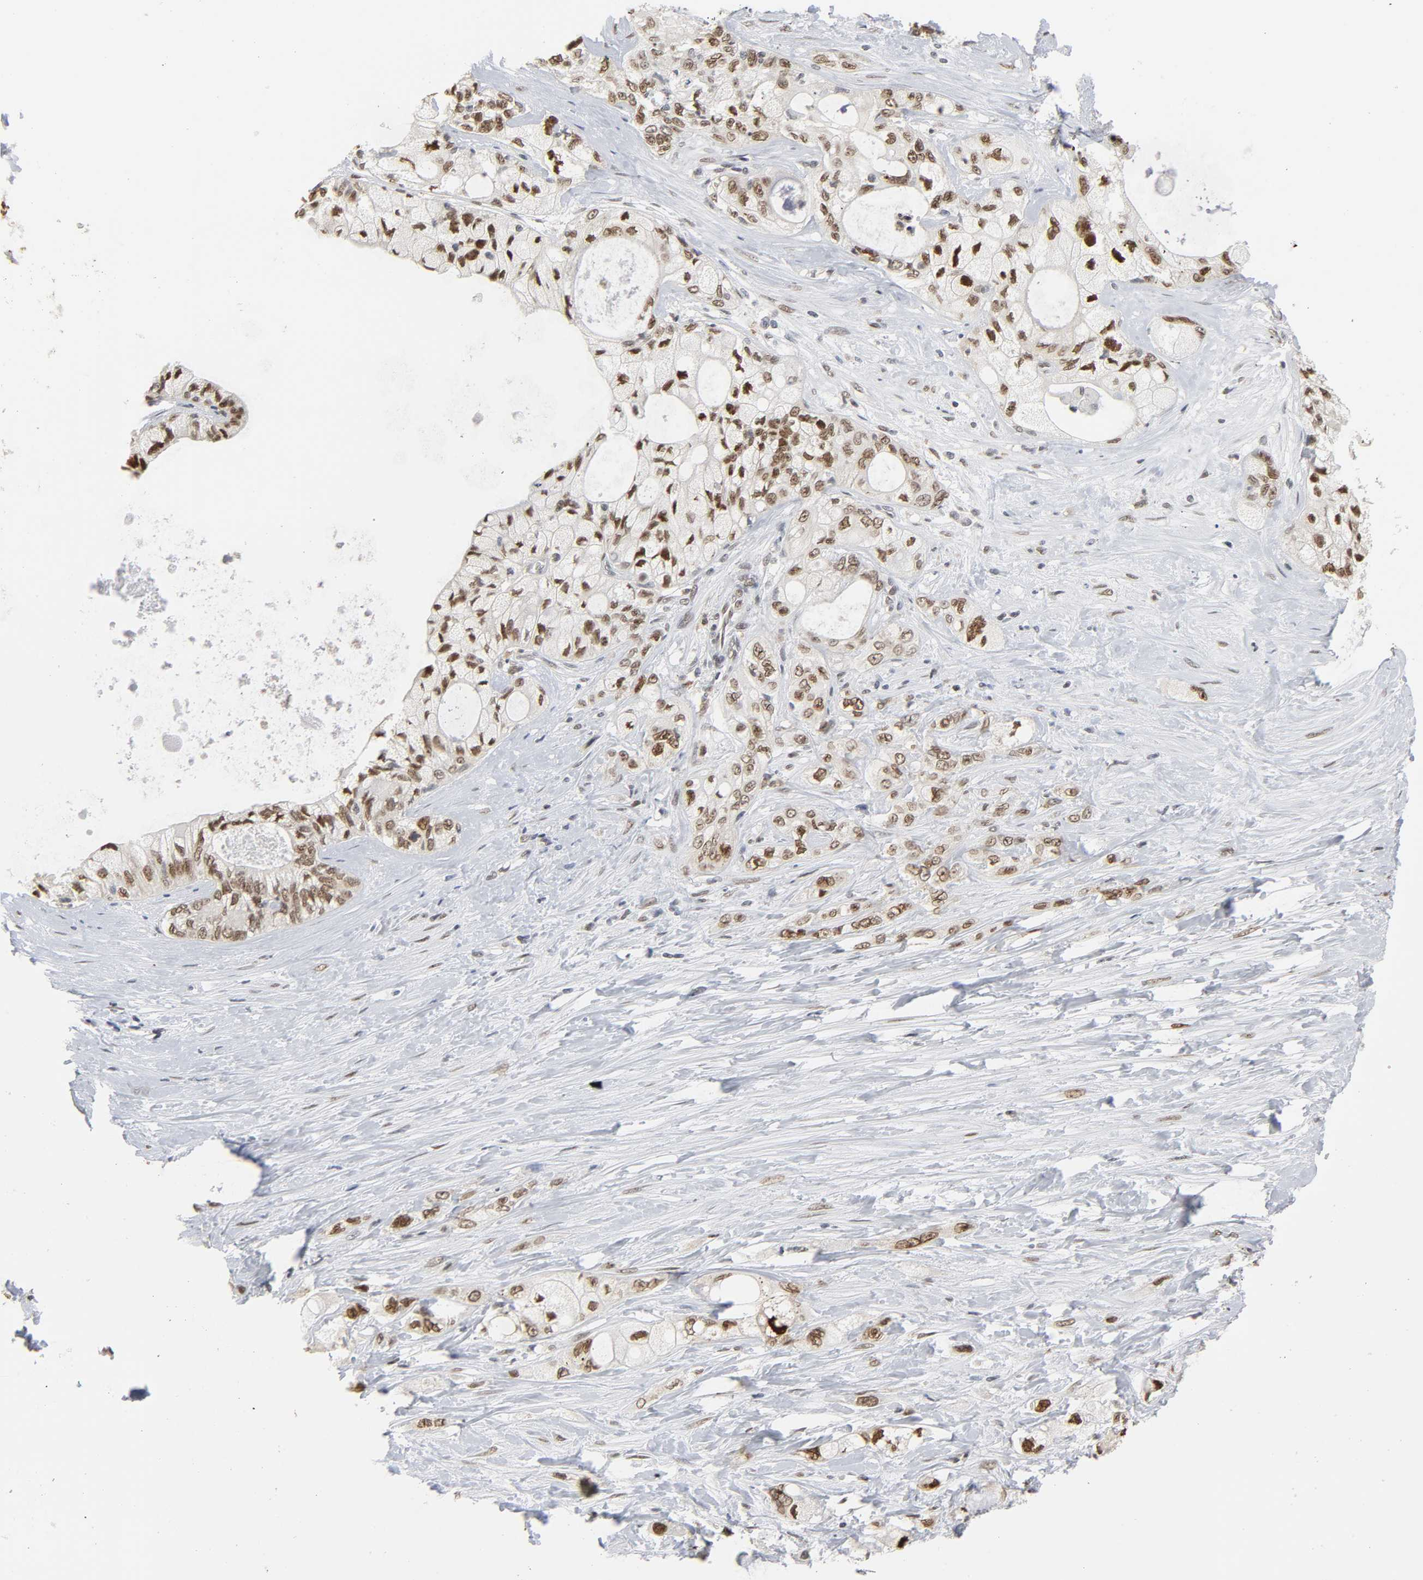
{"staining": {"intensity": "moderate", "quantity": ">75%", "location": "nuclear"}, "tissue": "pancreatic cancer", "cell_type": "Tumor cells", "image_type": "cancer", "snomed": [{"axis": "morphology", "description": "Adenocarcinoma, NOS"}, {"axis": "topography", "description": "Pancreas"}], "caption": "Immunohistochemical staining of adenocarcinoma (pancreatic) reveals medium levels of moderate nuclear expression in about >75% of tumor cells.", "gene": "SUMO1", "patient": {"sex": "male", "age": 70}}